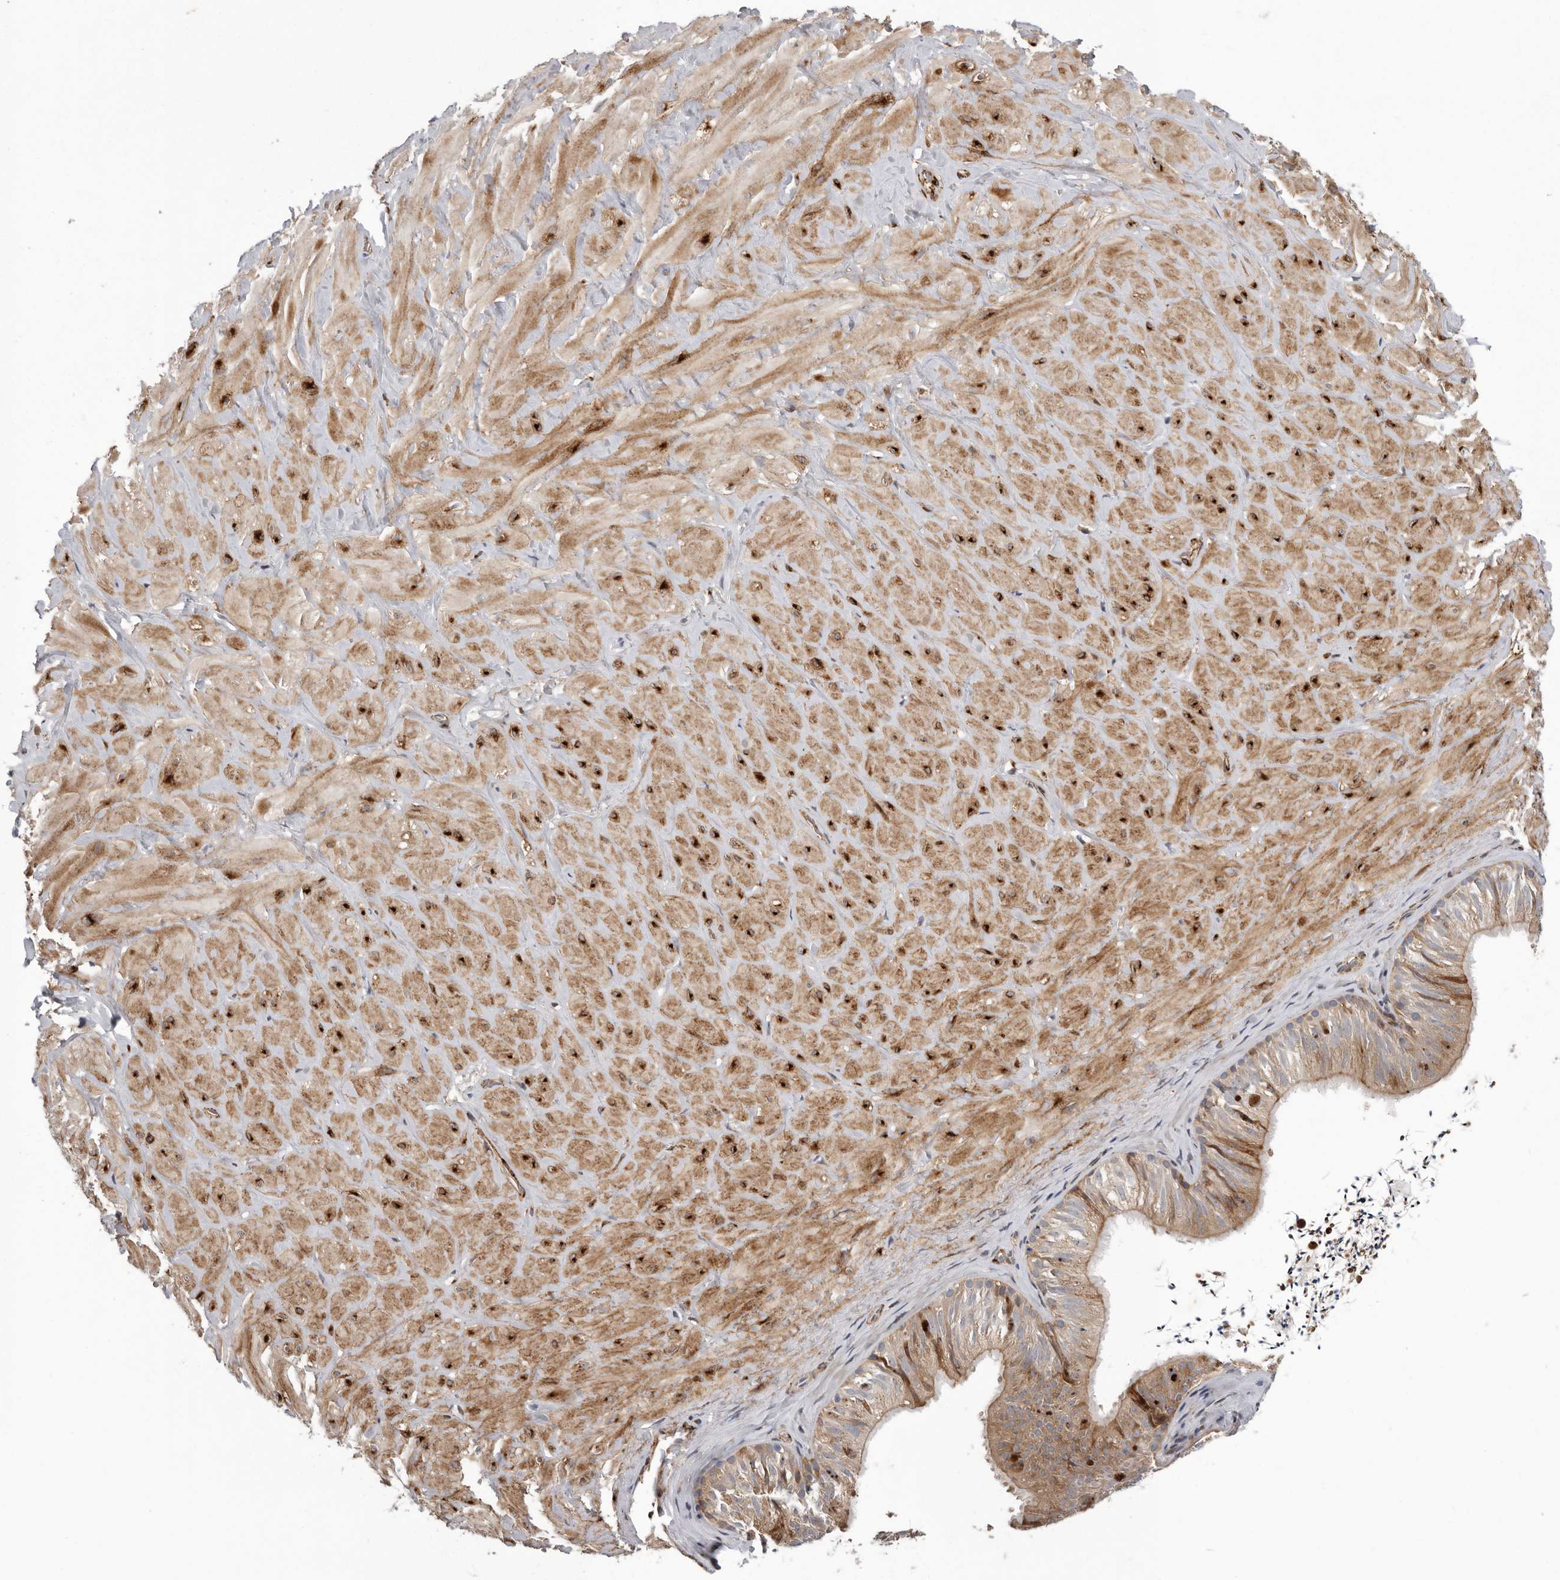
{"staining": {"intensity": "weak", "quantity": "25%-75%", "location": "cytoplasmic/membranous"}, "tissue": "adipose tissue", "cell_type": "Adipocytes", "image_type": "normal", "snomed": [{"axis": "morphology", "description": "Normal tissue, NOS"}, {"axis": "topography", "description": "Adipose tissue"}, {"axis": "topography", "description": "Vascular tissue"}, {"axis": "topography", "description": "Peripheral nerve tissue"}], "caption": "A brown stain highlights weak cytoplasmic/membranous staining of a protein in adipocytes of normal adipose tissue. The protein of interest is stained brown, and the nuclei are stained in blue (DAB (3,3'-diaminobenzidine) IHC with brightfield microscopy, high magnification).", "gene": "ATXN3L", "patient": {"sex": "male", "age": 25}}